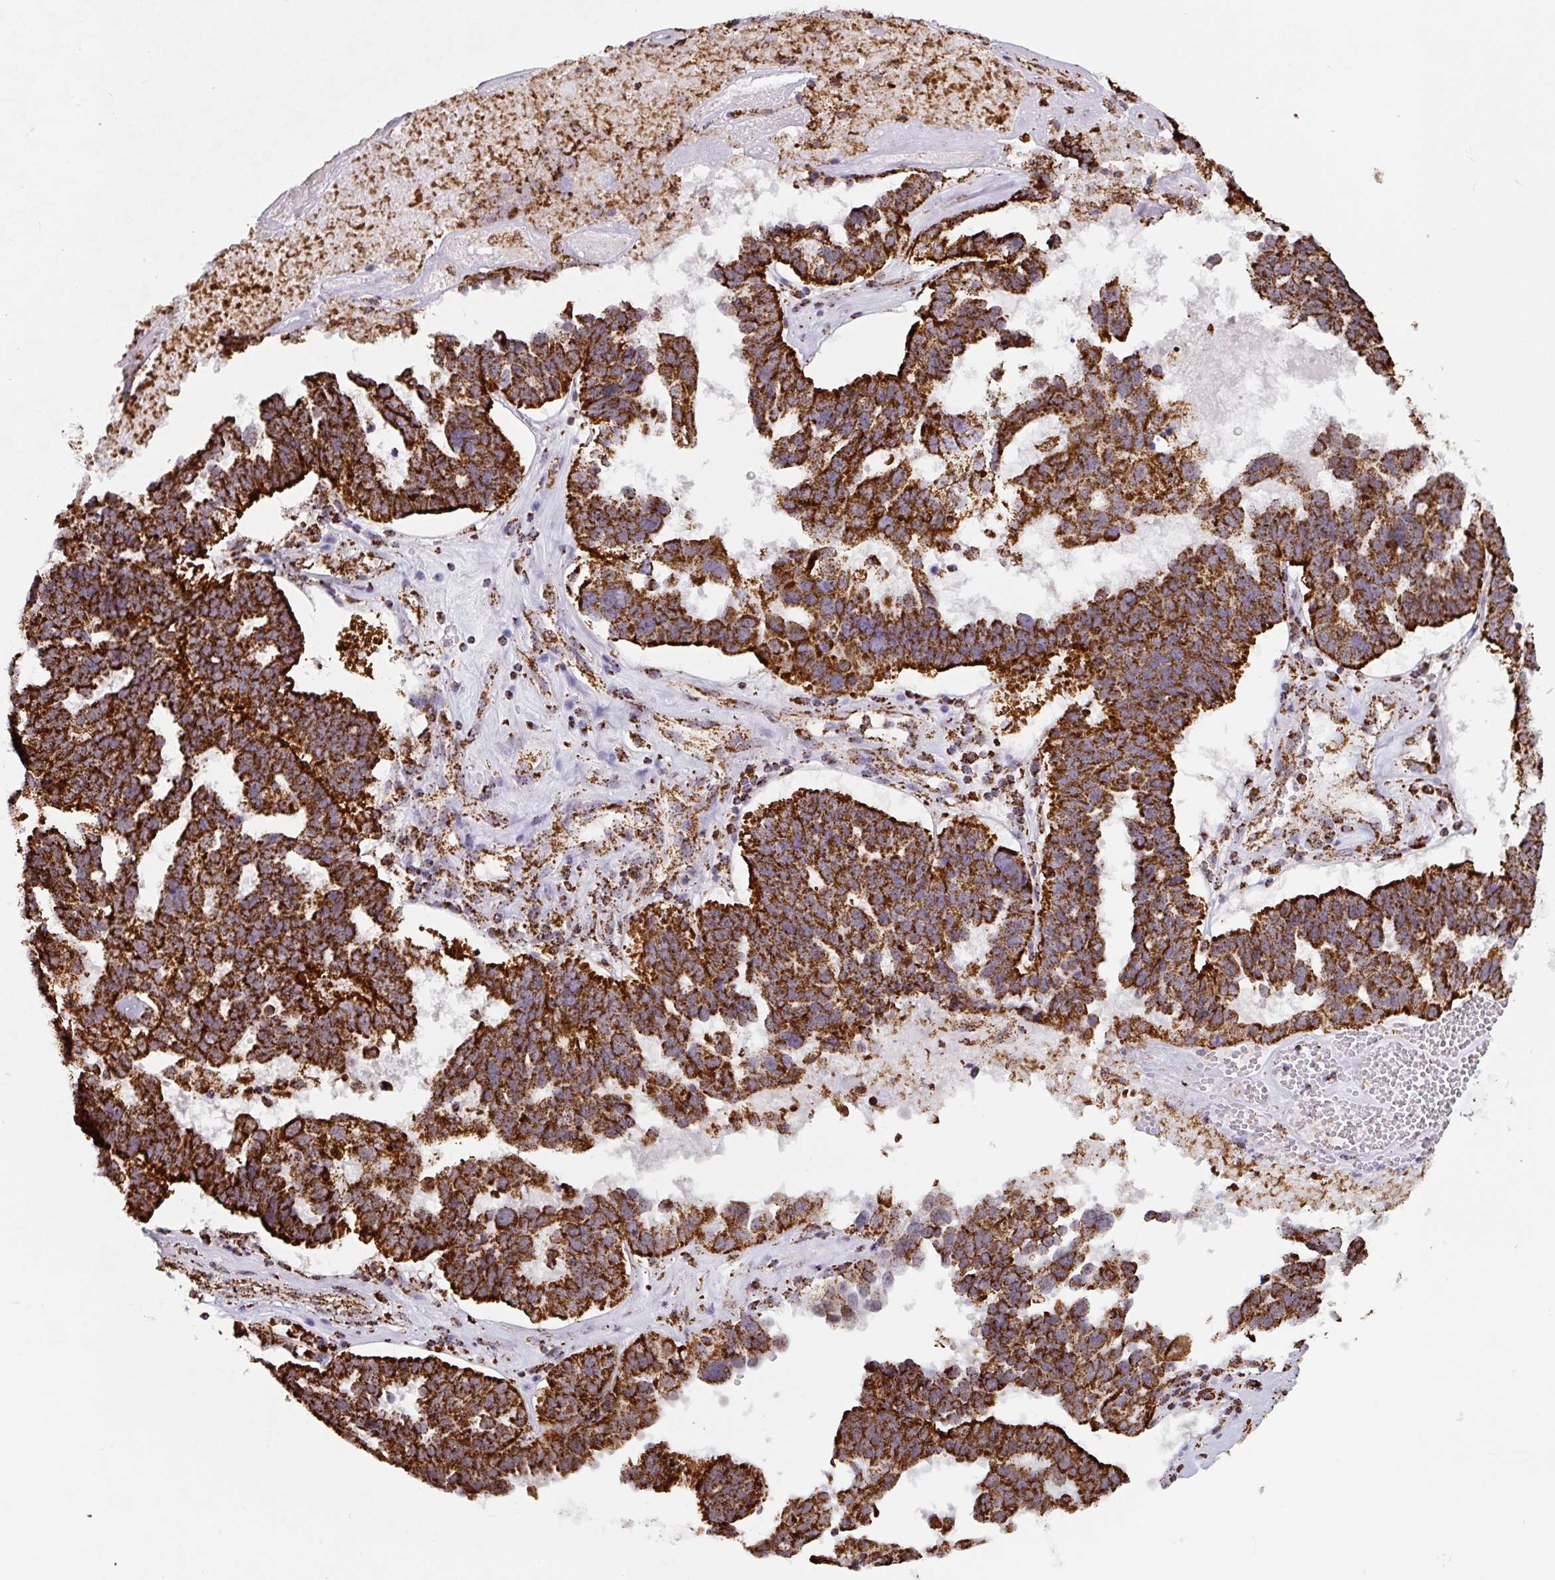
{"staining": {"intensity": "strong", "quantity": ">75%", "location": "cytoplasmic/membranous"}, "tissue": "ovarian cancer", "cell_type": "Tumor cells", "image_type": "cancer", "snomed": [{"axis": "morphology", "description": "Cystadenocarcinoma, serous, NOS"}, {"axis": "topography", "description": "Ovary"}], "caption": "Immunohistochemical staining of human ovarian serous cystadenocarcinoma exhibits high levels of strong cytoplasmic/membranous protein staining in about >75% of tumor cells.", "gene": "ATP5F1A", "patient": {"sex": "female", "age": 59}}